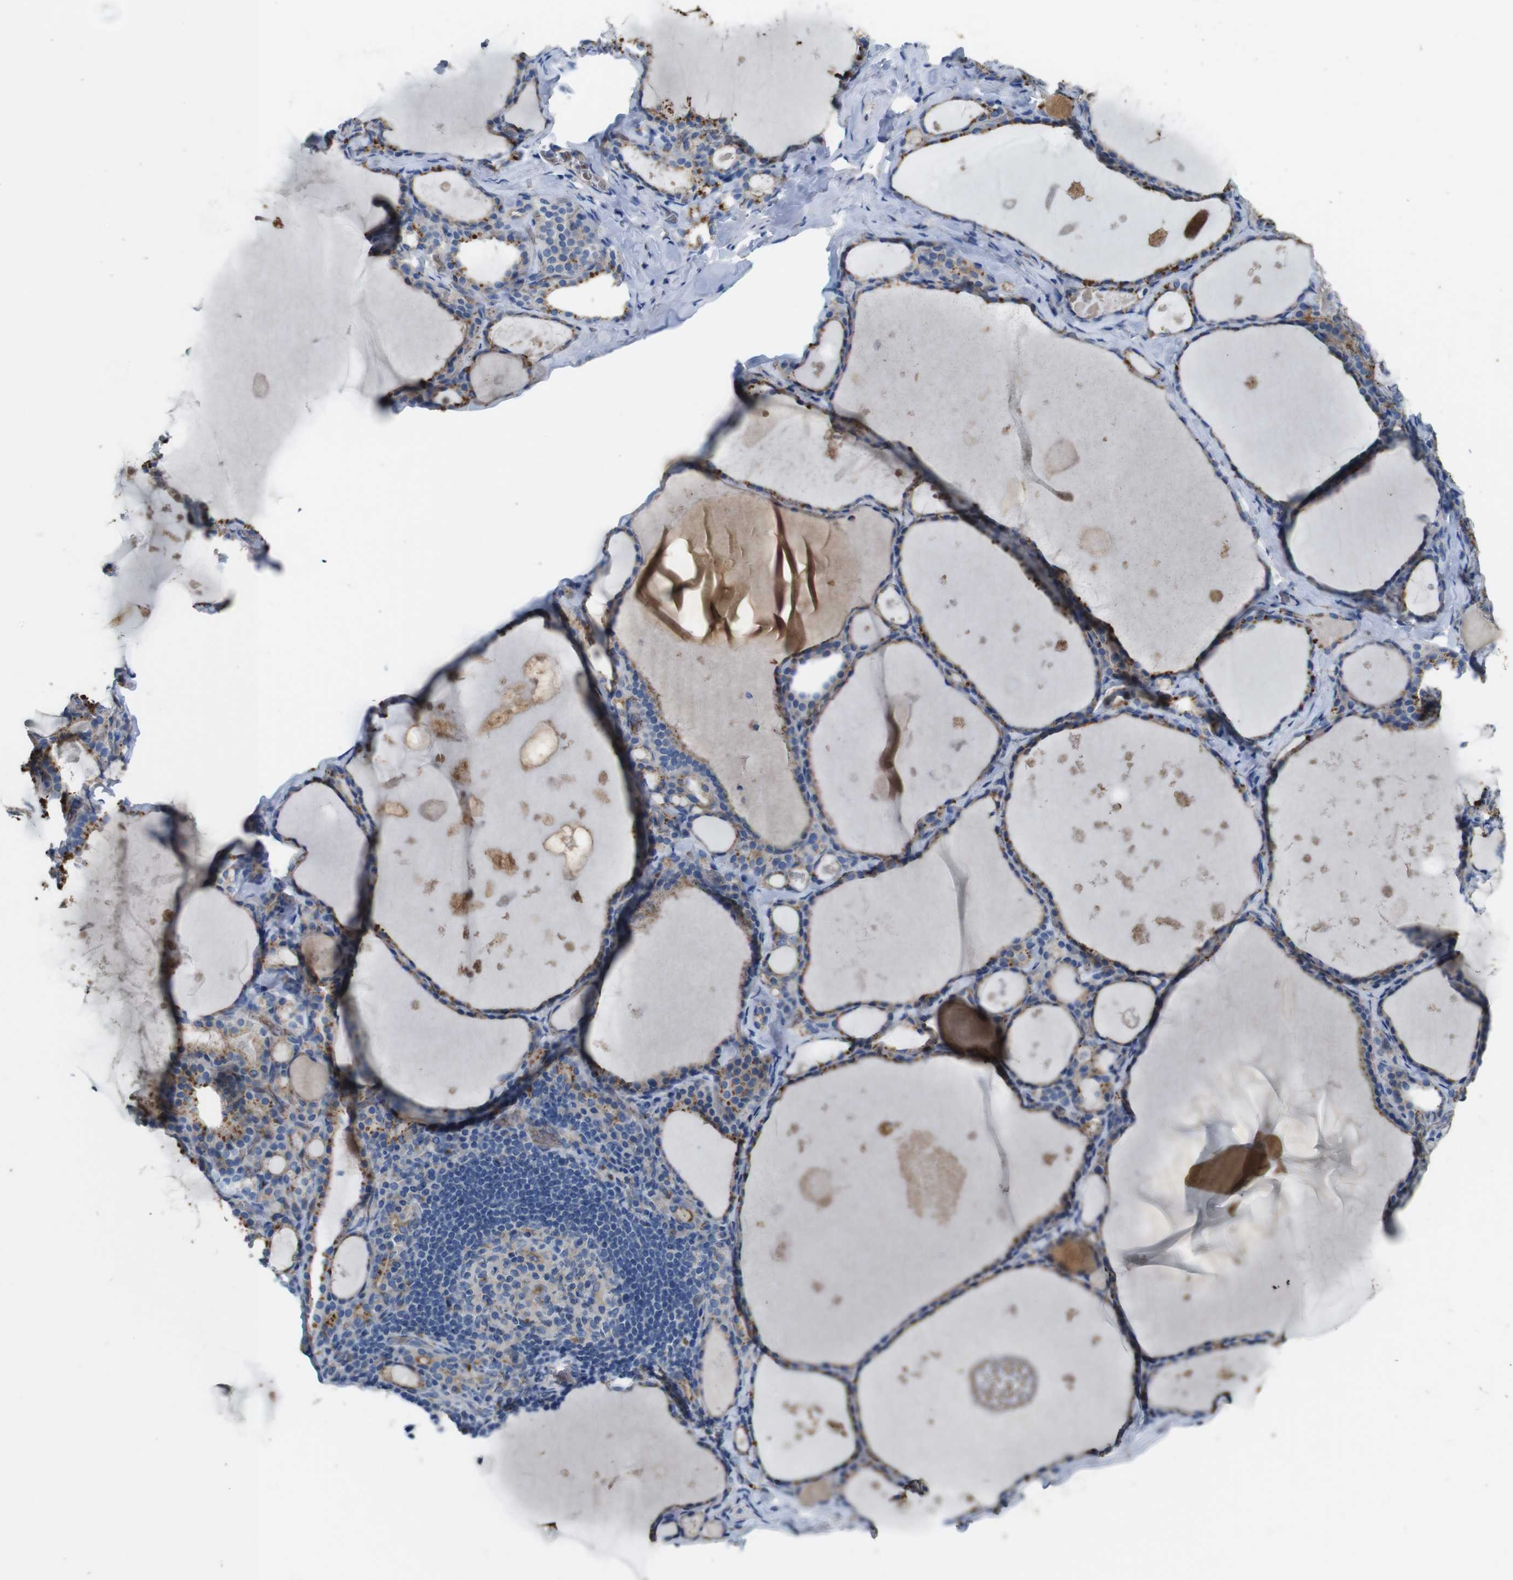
{"staining": {"intensity": "weak", "quantity": ">75%", "location": "cytoplasmic/membranous"}, "tissue": "thyroid gland", "cell_type": "Glandular cells", "image_type": "normal", "snomed": [{"axis": "morphology", "description": "Normal tissue, NOS"}, {"axis": "topography", "description": "Thyroid gland"}], "caption": "A high-resolution photomicrograph shows IHC staining of unremarkable thyroid gland, which demonstrates weak cytoplasmic/membranous positivity in about >75% of glandular cells.", "gene": "NHLRC3", "patient": {"sex": "male", "age": 56}}